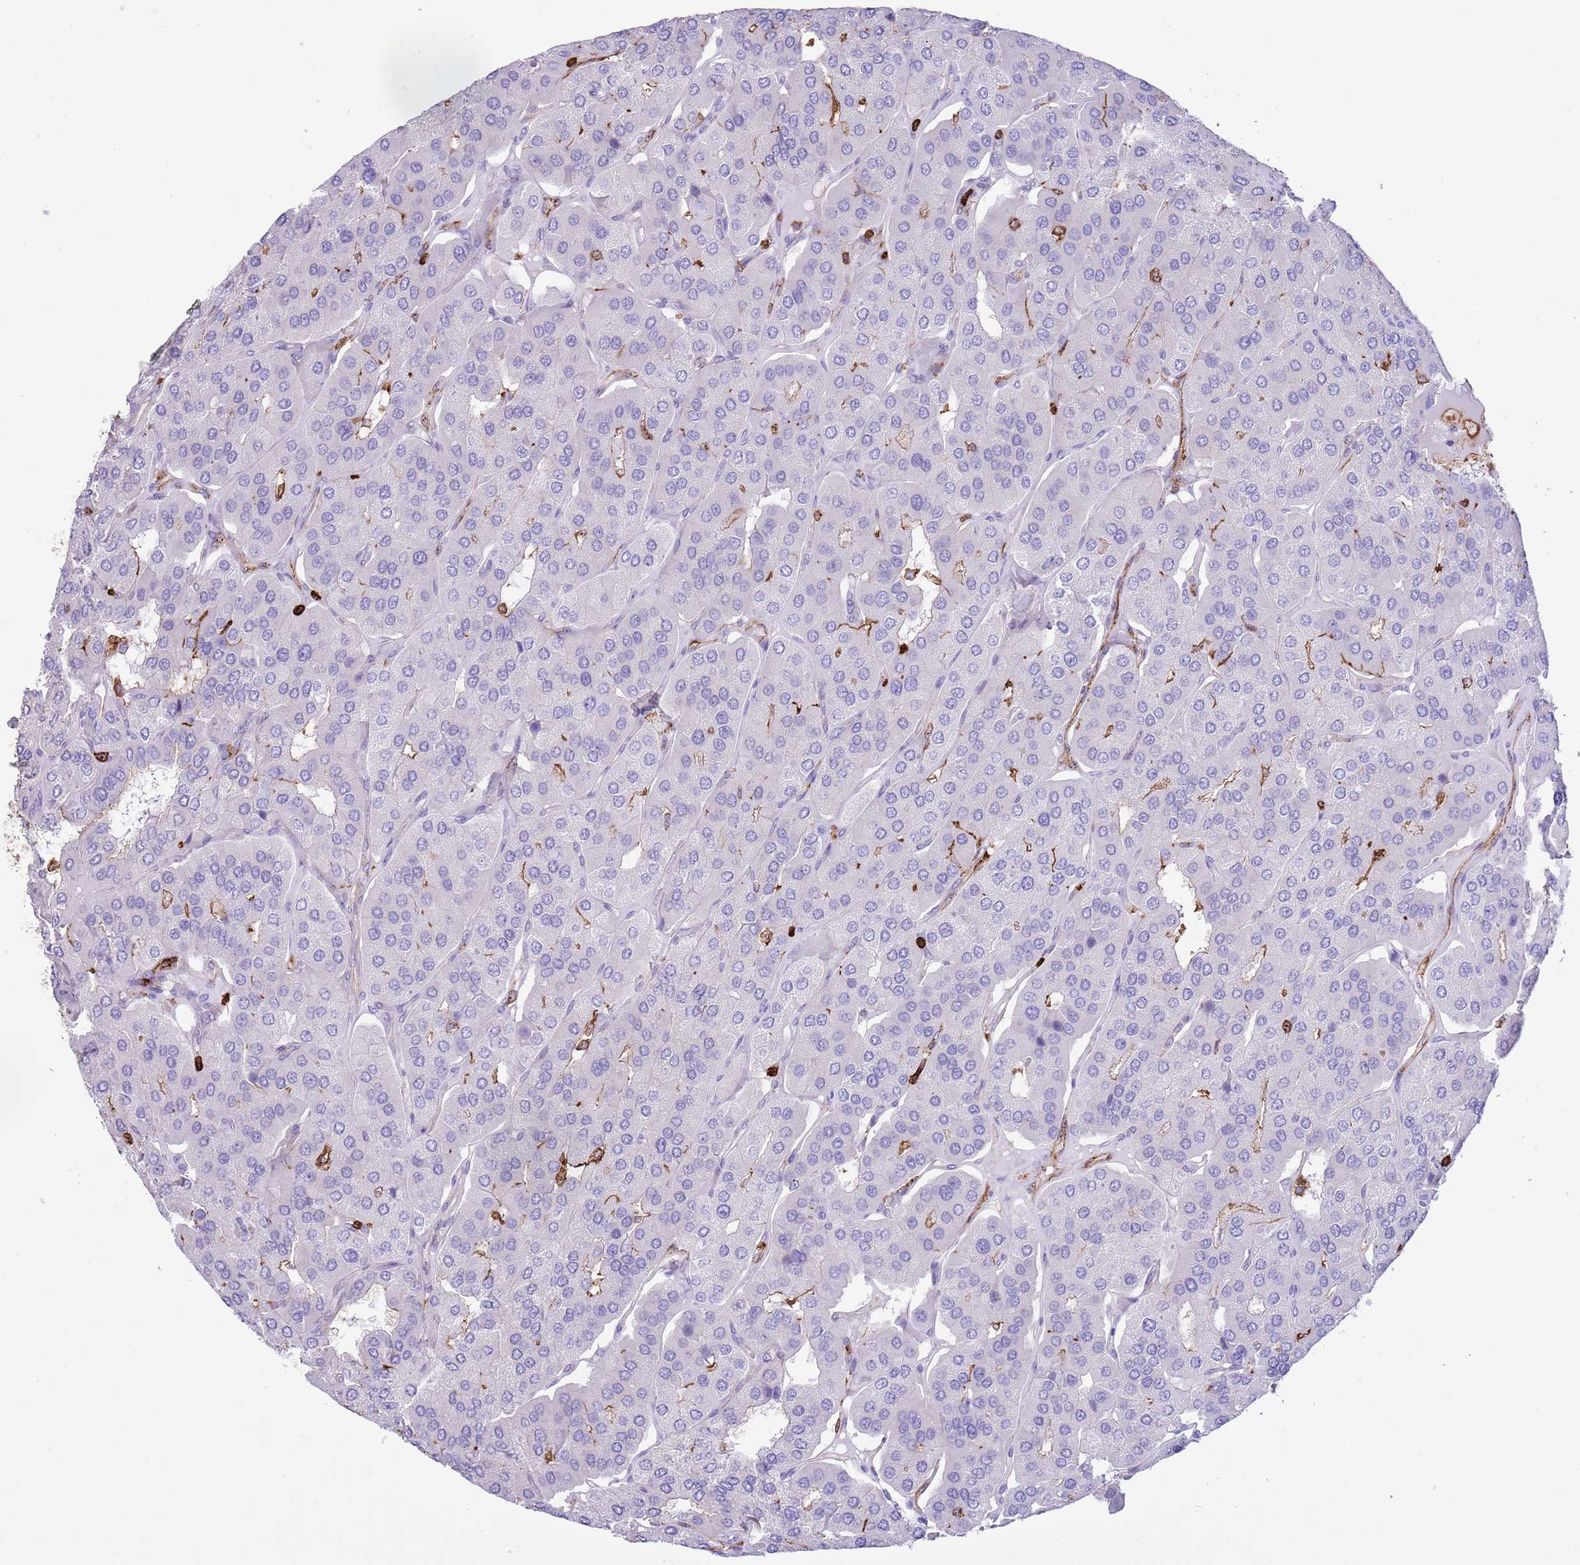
{"staining": {"intensity": "negative", "quantity": "none", "location": "none"}, "tissue": "parathyroid gland", "cell_type": "Glandular cells", "image_type": "normal", "snomed": [{"axis": "morphology", "description": "Normal tissue, NOS"}, {"axis": "morphology", "description": "Adenoma, NOS"}, {"axis": "topography", "description": "Parathyroid gland"}], "caption": "DAB (3,3'-diaminobenzidine) immunohistochemical staining of benign human parathyroid gland demonstrates no significant staining in glandular cells. Nuclei are stained in blue.", "gene": "EFHD2", "patient": {"sex": "female", "age": 86}}